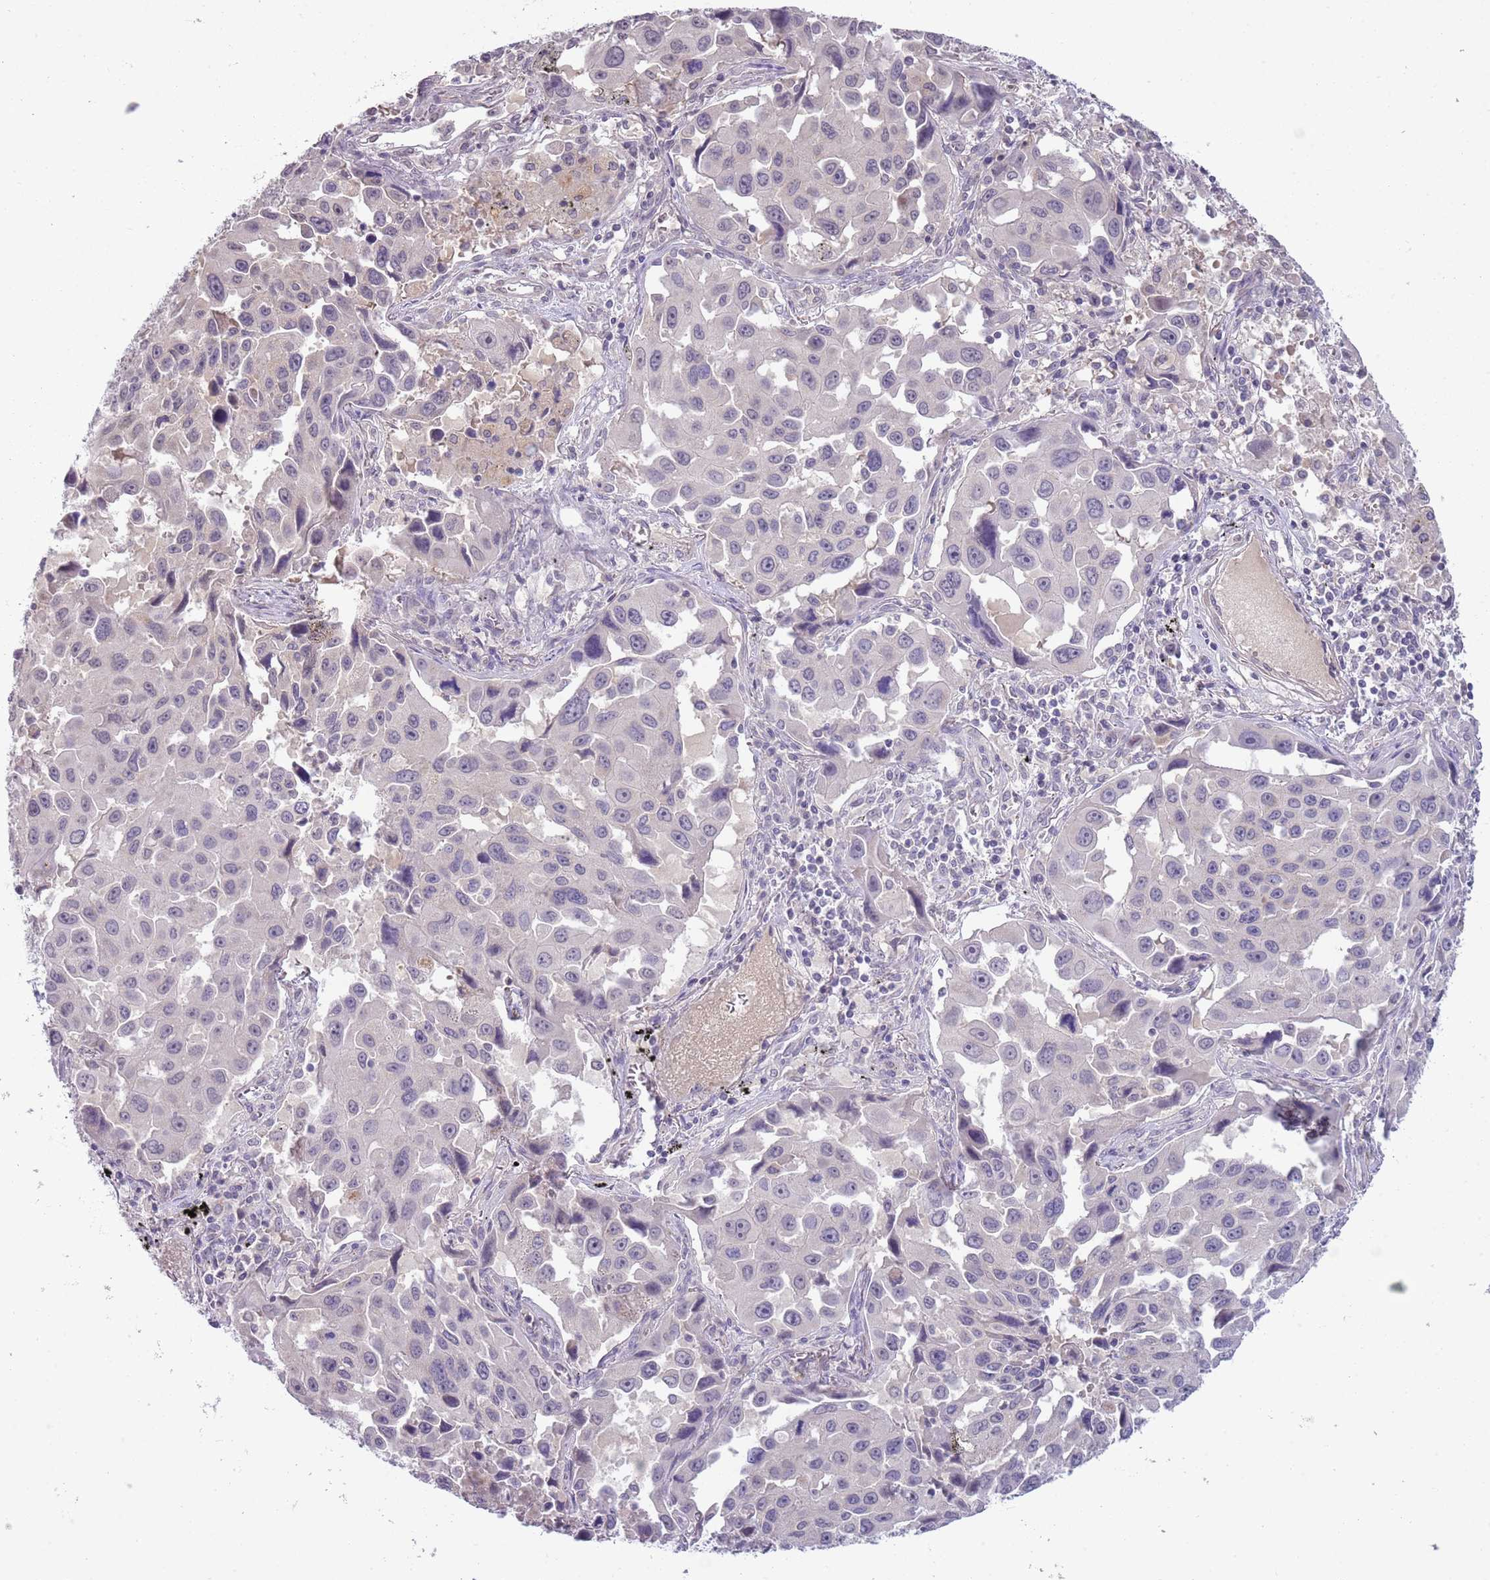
{"staining": {"intensity": "negative", "quantity": "none", "location": "none"}, "tissue": "lung cancer", "cell_type": "Tumor cells", "image_type": "cancer", "snomed": [{"axis": "morphology", "description": "Adenocarcinoma, NOS"}, {"axis": "topography", "description": "Lung"}], "caption": "High power microscopy photomicrograph of an immunohistochemistry histopathology image of adenocarcinoma (lung), revealing no significant positivity in tumor cells.", "gene": "SKOR2", "patient": {"sex": "male", "age": 66}}